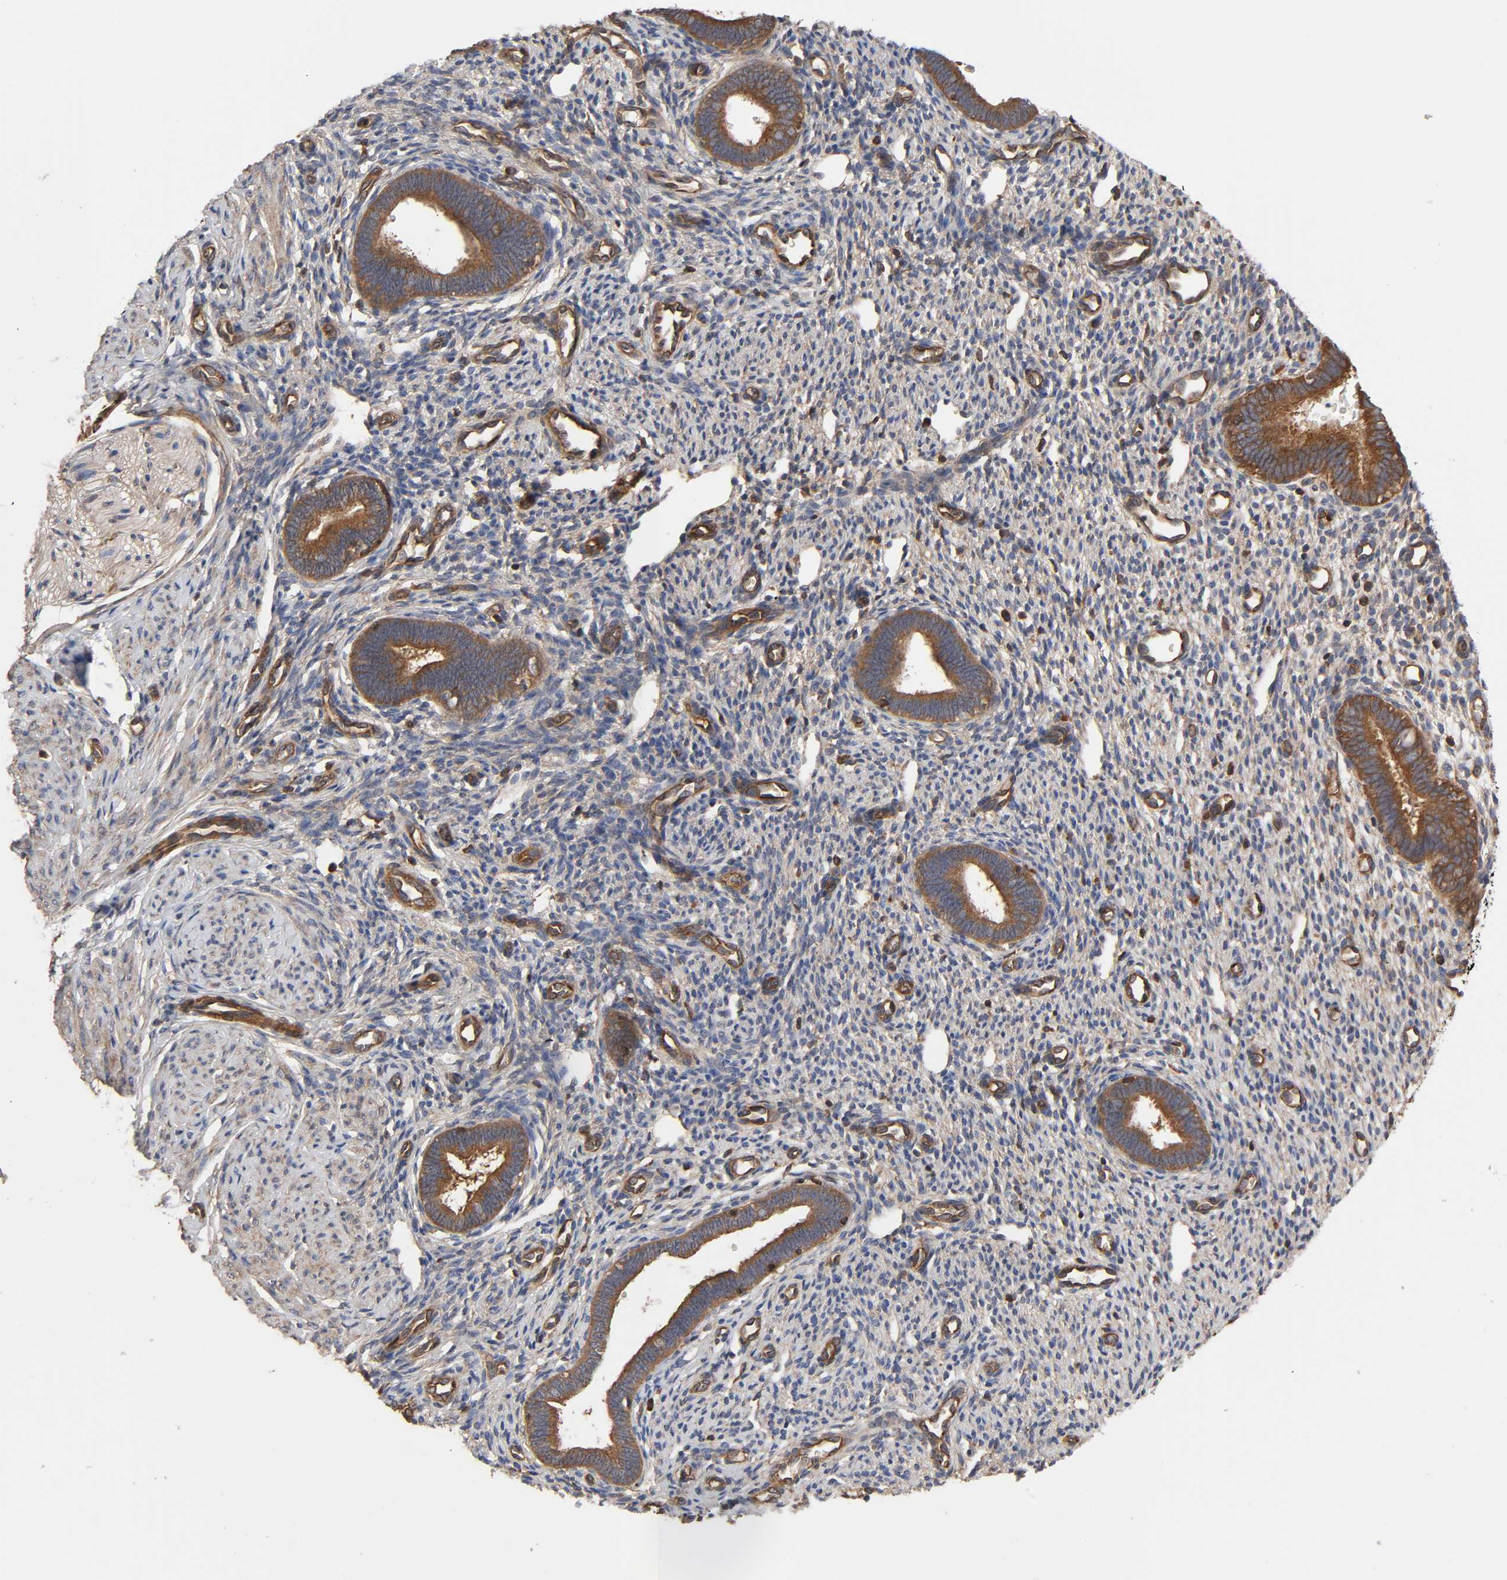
{"staining": {"intensity": "moderate", "quantity": "25%-75%", "location": "cytoplasmic/membranous"}, "tissue": "endometrium", "cell_type": "Cells in endometrial stroma", "image_type": "normal", "snomed": [{"axis": "morphology", "description": "Normal tissue, NOS"}, {"axis": "topography", "description": "Endometrium"}], "caption": "Normal endometrium was stained to show a protein in brown. There is medium levels of moderate cytoplasmic/membranous positivity in about 25%-75% of cells in endometrial stroma.", "gene": "LAMTOR2", "patient": {"sex": "female", "age": 27}}